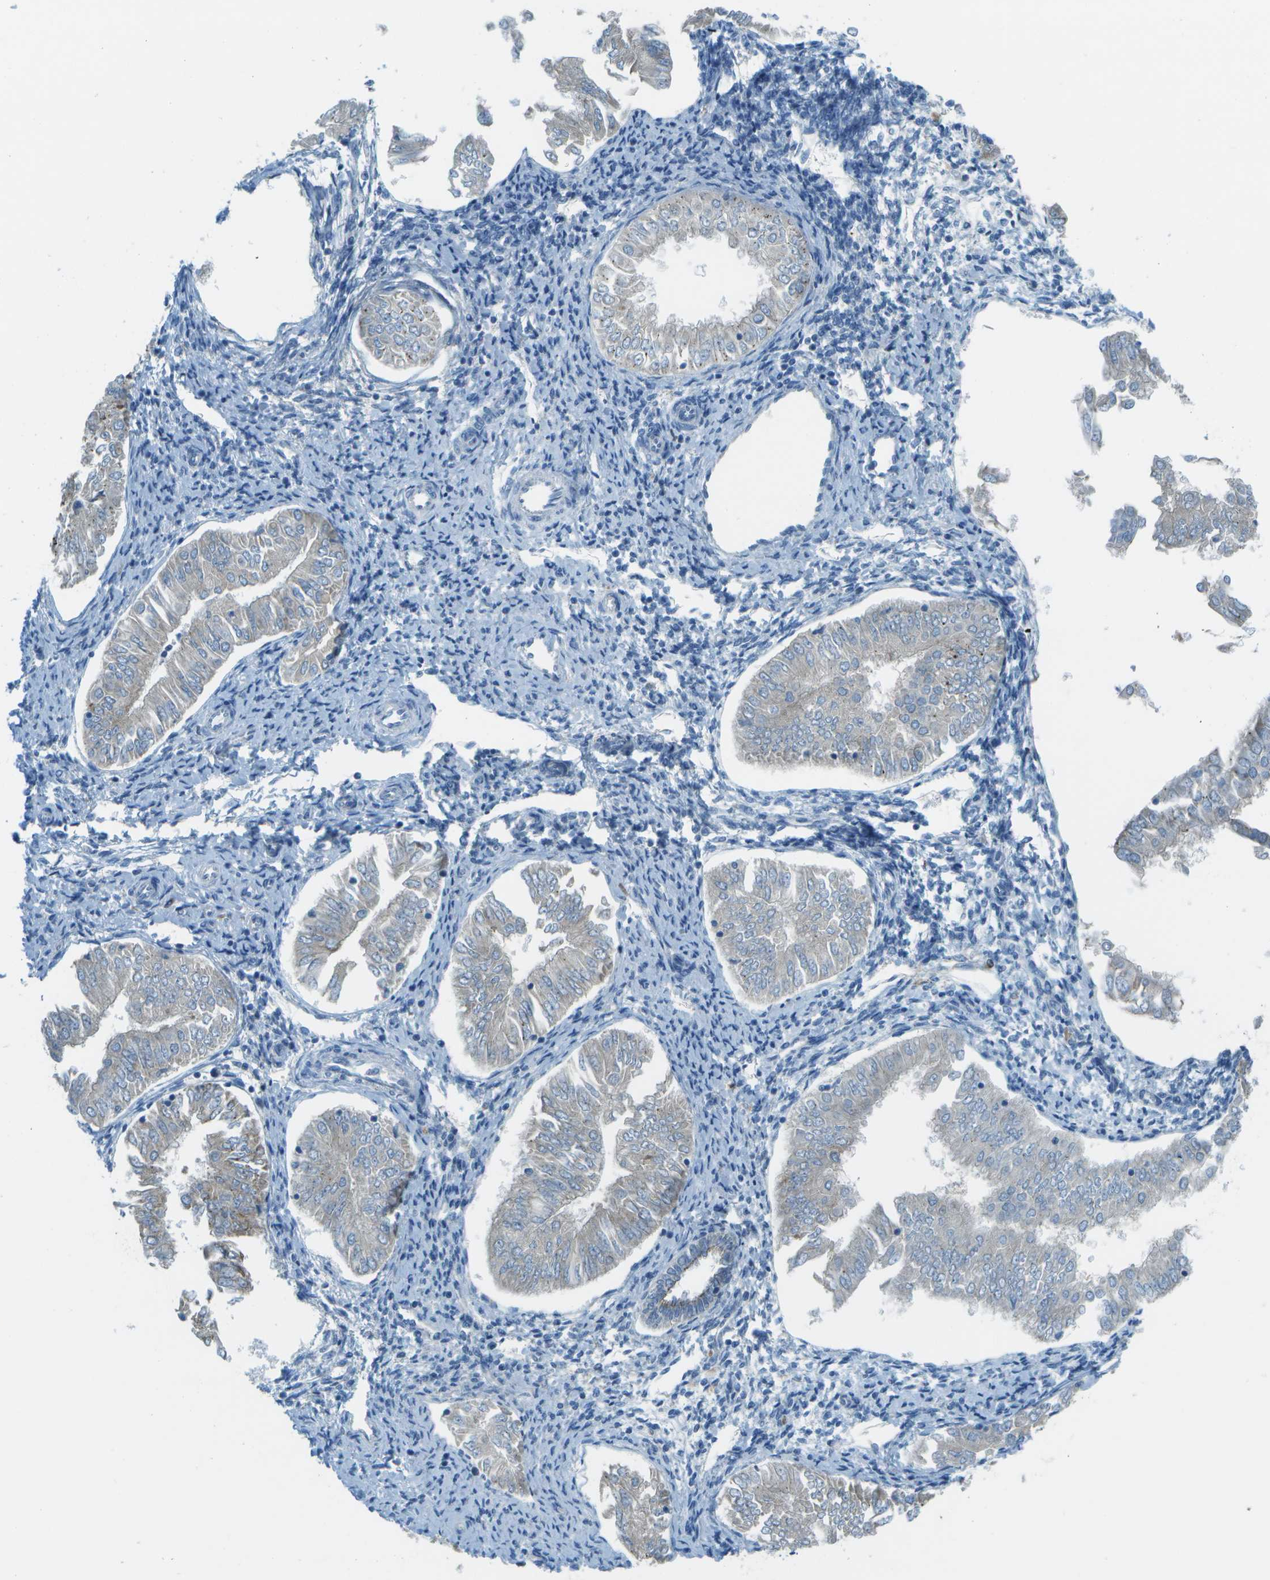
{"staining": {"intensity": "negative", "quantity": "none", "location": "none"}, "tissue": "endometrial cancer", "cell_type": "Tumor cells", "image_type": "cancer", "snomed": [{"axis": "morphology", "description": "Adenocarcinoma, NOS"}, {"axis": "topography", "description": "Endometrium"}], "caption": "Immunohistochemistry image of neoplastic tissue: endometrial cancer (adenocarcinoma) stained with DAB exhibits no significant protein expression in tumor cells. (Brightfield microscopy of DAB (3,3'-diaminobenzidine) immunohistochemistry at high magnification).", "gene": "KCTD3", "patient": {"sex": "female", "age": 53}}